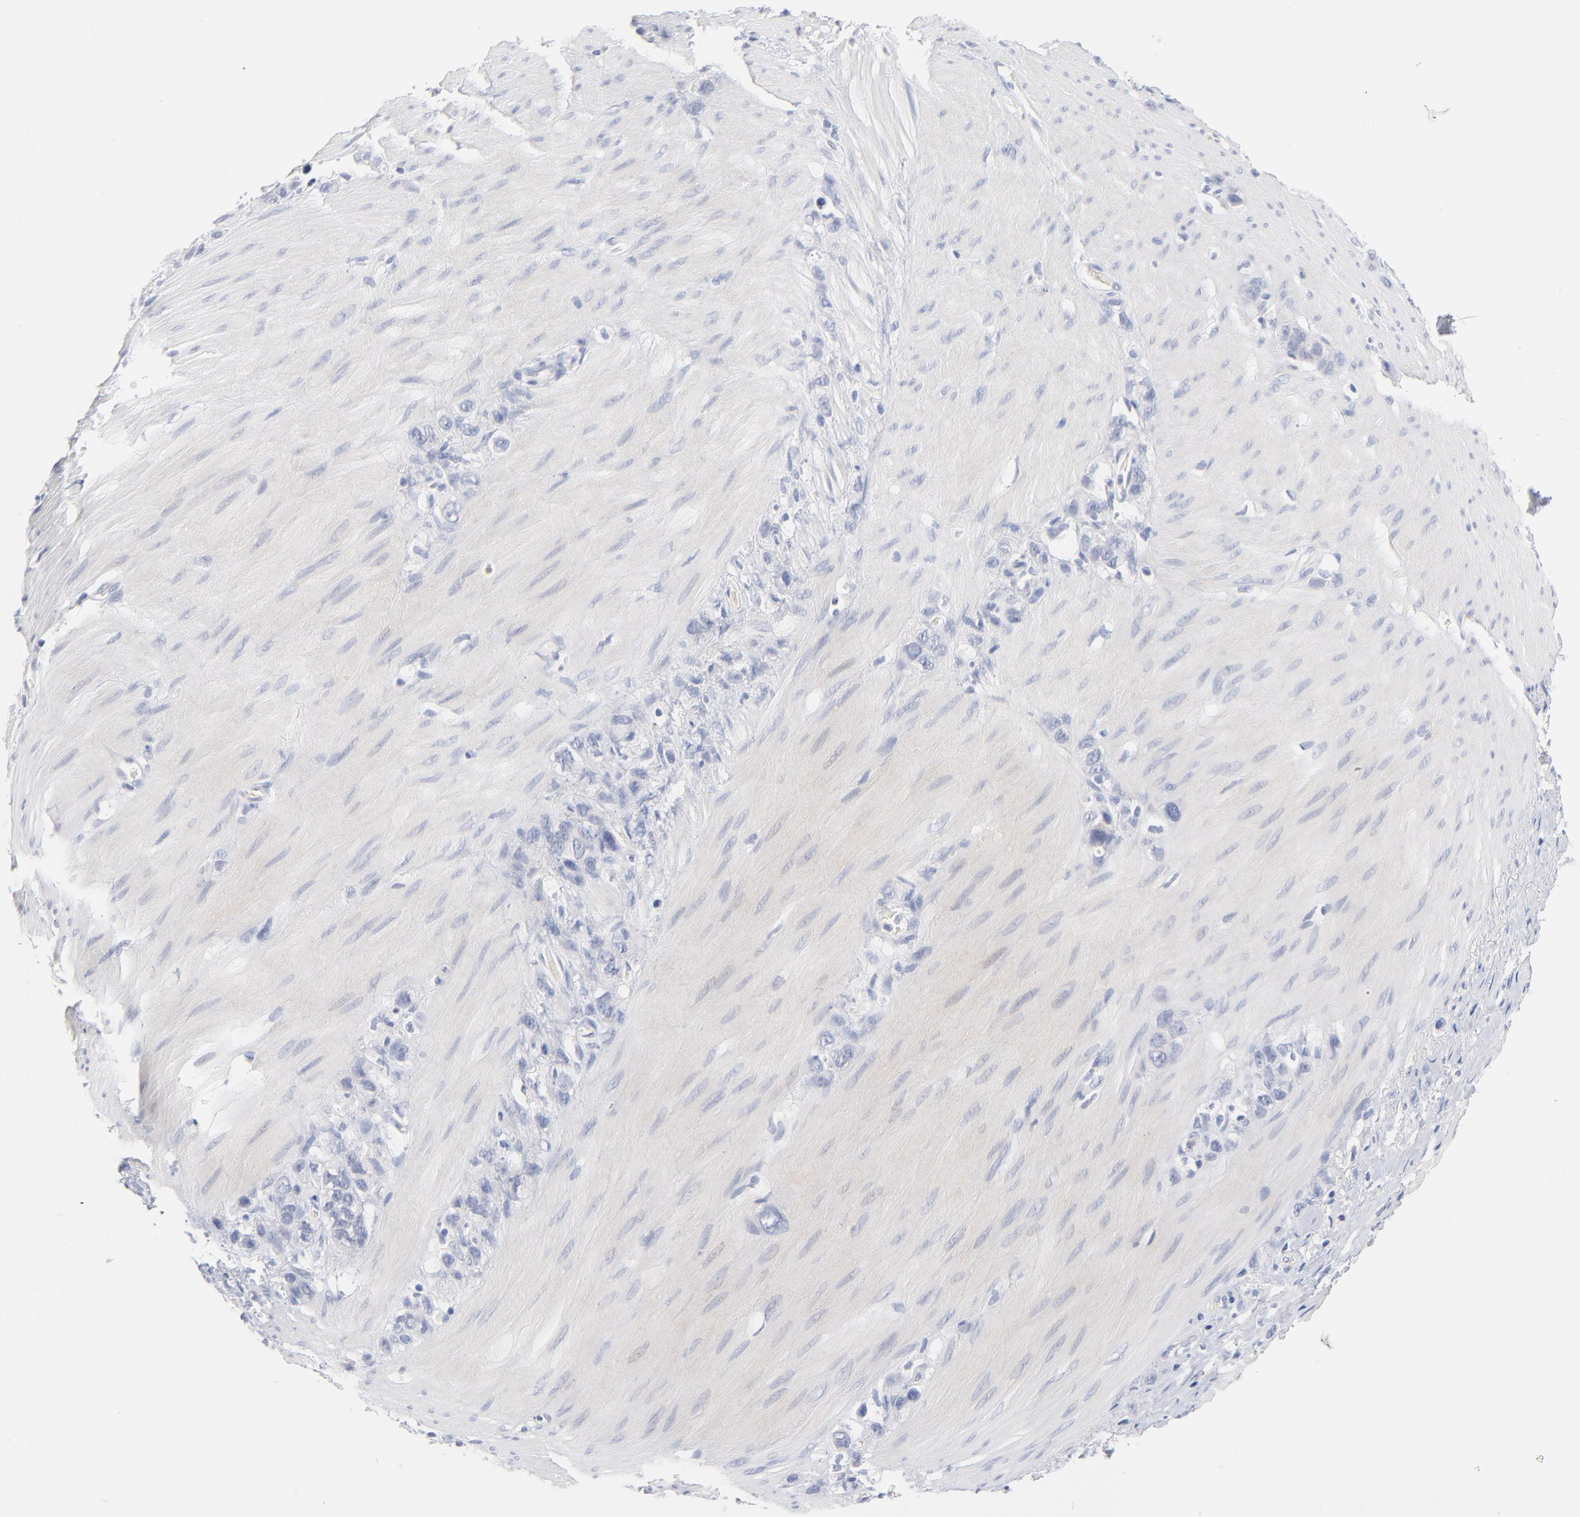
{"staining": {"intensity": "negative", "quantity": "none", "location": "none"}, "tissue": "stomach cancer", "cell_type": "Tumor cells", "image_type": "cancer", "snomed": [{"axis": "morphology", "description": "Normal tissue, NOS"}, {"axis": "morphology", "description": "Adenocarcinoma, NOS"}, {"axis": "morphology", "description": "Adenocarcinoma, High grade"}, {"axis": "topography", "description": "Stomach, upper"}, {"axis": "topography", "description": "Stomach"}], "caption": "A histopathology image of human adenocarcinoma (stomach) is negative for staining in tumor cells.", "gene": "F12", "patient": {"sex": "female", "age": 65}}